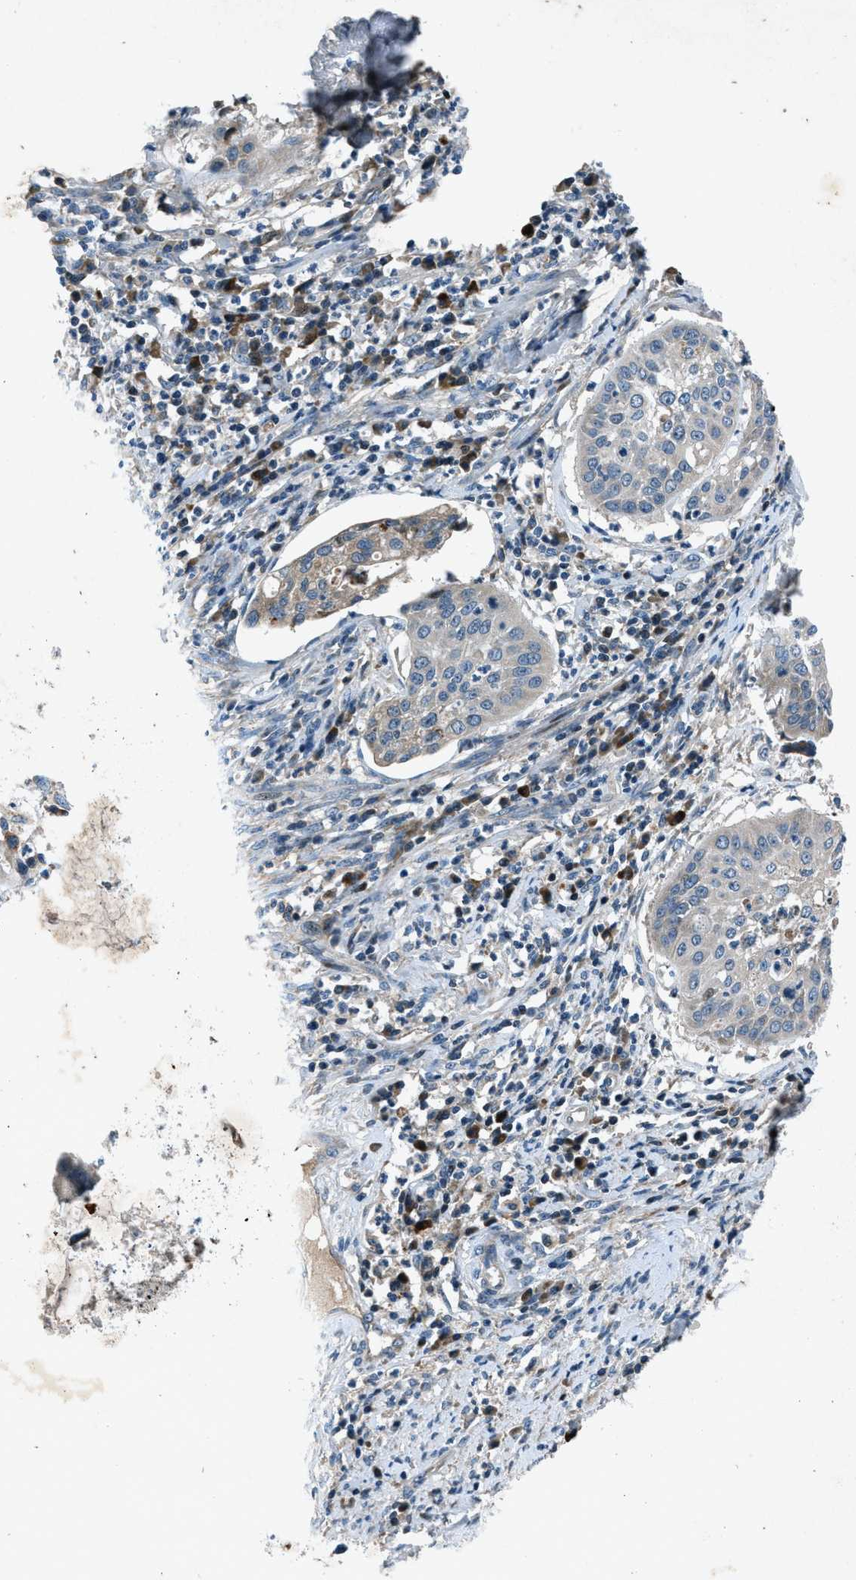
{"staining": {"intensity": "negative", "quantity": "none", "location": "none"}, "tissue": "cervical cancer", "cell_type": "Tumor cells", "image_type": "cancer", "snomed": [{"axis": "morphology", "description": "Normal tissue, NOS"}, {"axis": "morphology", "description": "Squamous cell carcinoma, NOS"}, {"axis": "topography", "description": "Cervix"}], "caption": "Protein analysis of cervical cancer reveals no significant staining in tumor cells.", "gene": "CLEC2D", "patient": {"sex": "female", "age": 39}}